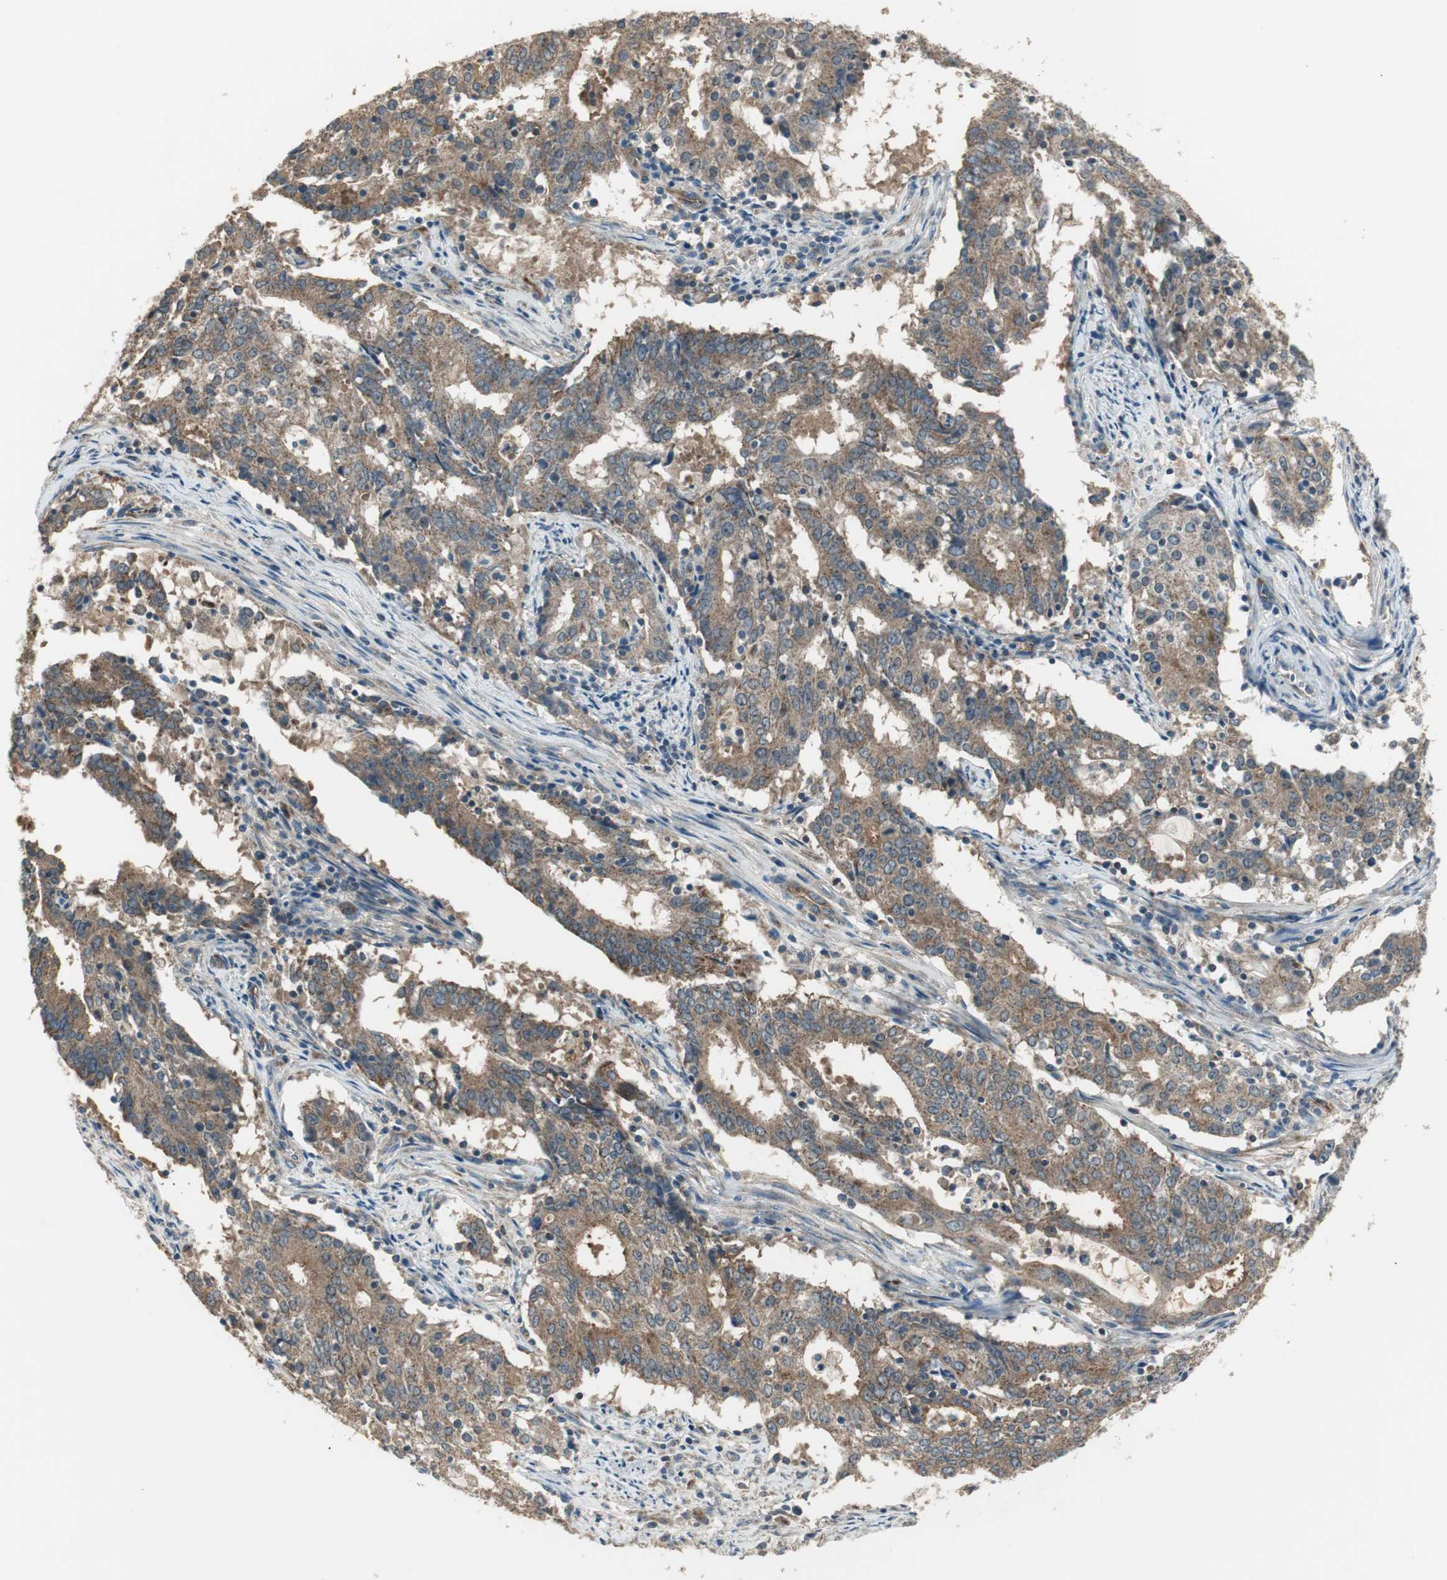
{"staining": {"intensity": "moderate", "quantity": ">75%", "location": "cytoplasmic/membranous"}, "tissue": "cervical cancer", "cell_type": "Tumor cells", "image_type": "cancer", "snomed": [{"axis": "morphology", "description": "Adenocarcinoma, NOS"}, {"axis": "topography", "description": "Cervix"}], "caption": "Adenocarcinoma (cervical) stained with a brown dye reveals moderate cytoplasmic/membranous positive positivity in approximately >75% of tumor cells.", "gene": "MSTO1", "patient": {"sex": "female", "age": 44}}